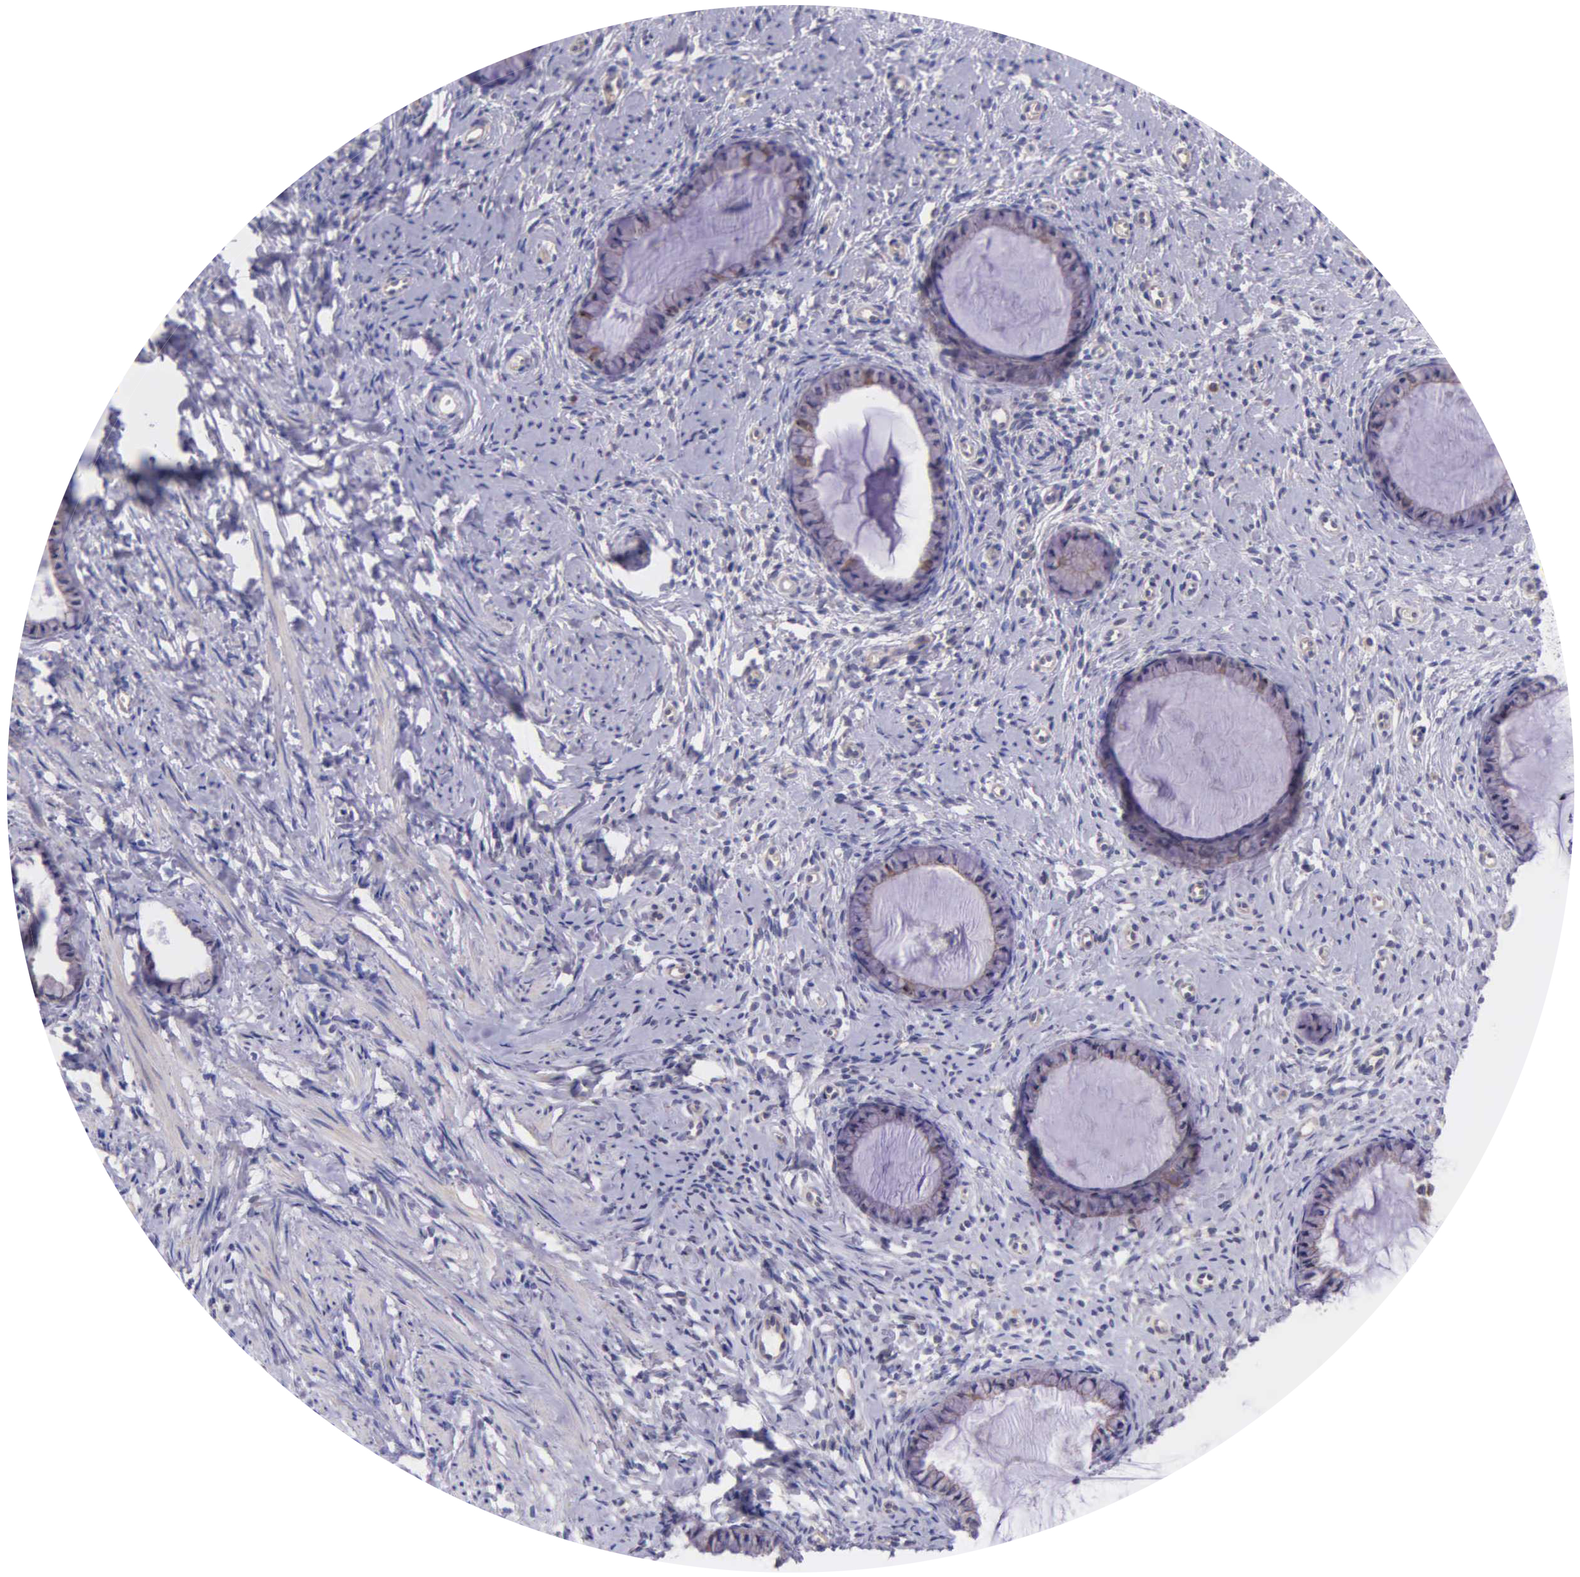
{"staining": {"intensity": "weak", "quantity": "25%-75%", "location": "cytoplasmic/membranous"}, "tissue": "cervix", "cell_type": "Glandular cells", "image_type": "normal", "snomed": [{"axis": "morphology", "description": "Normal tissue, NOS"}, {"axis": "topography", "description": "Cervix"}], "caption": "Glandular cells reveal low levels of weak cytoplasmic/membranous positivity in about 25%-75% of cells in unremarkable human cervix.", "gene": "NSDHL", "patient": {"sex": "female", "age": 70}}